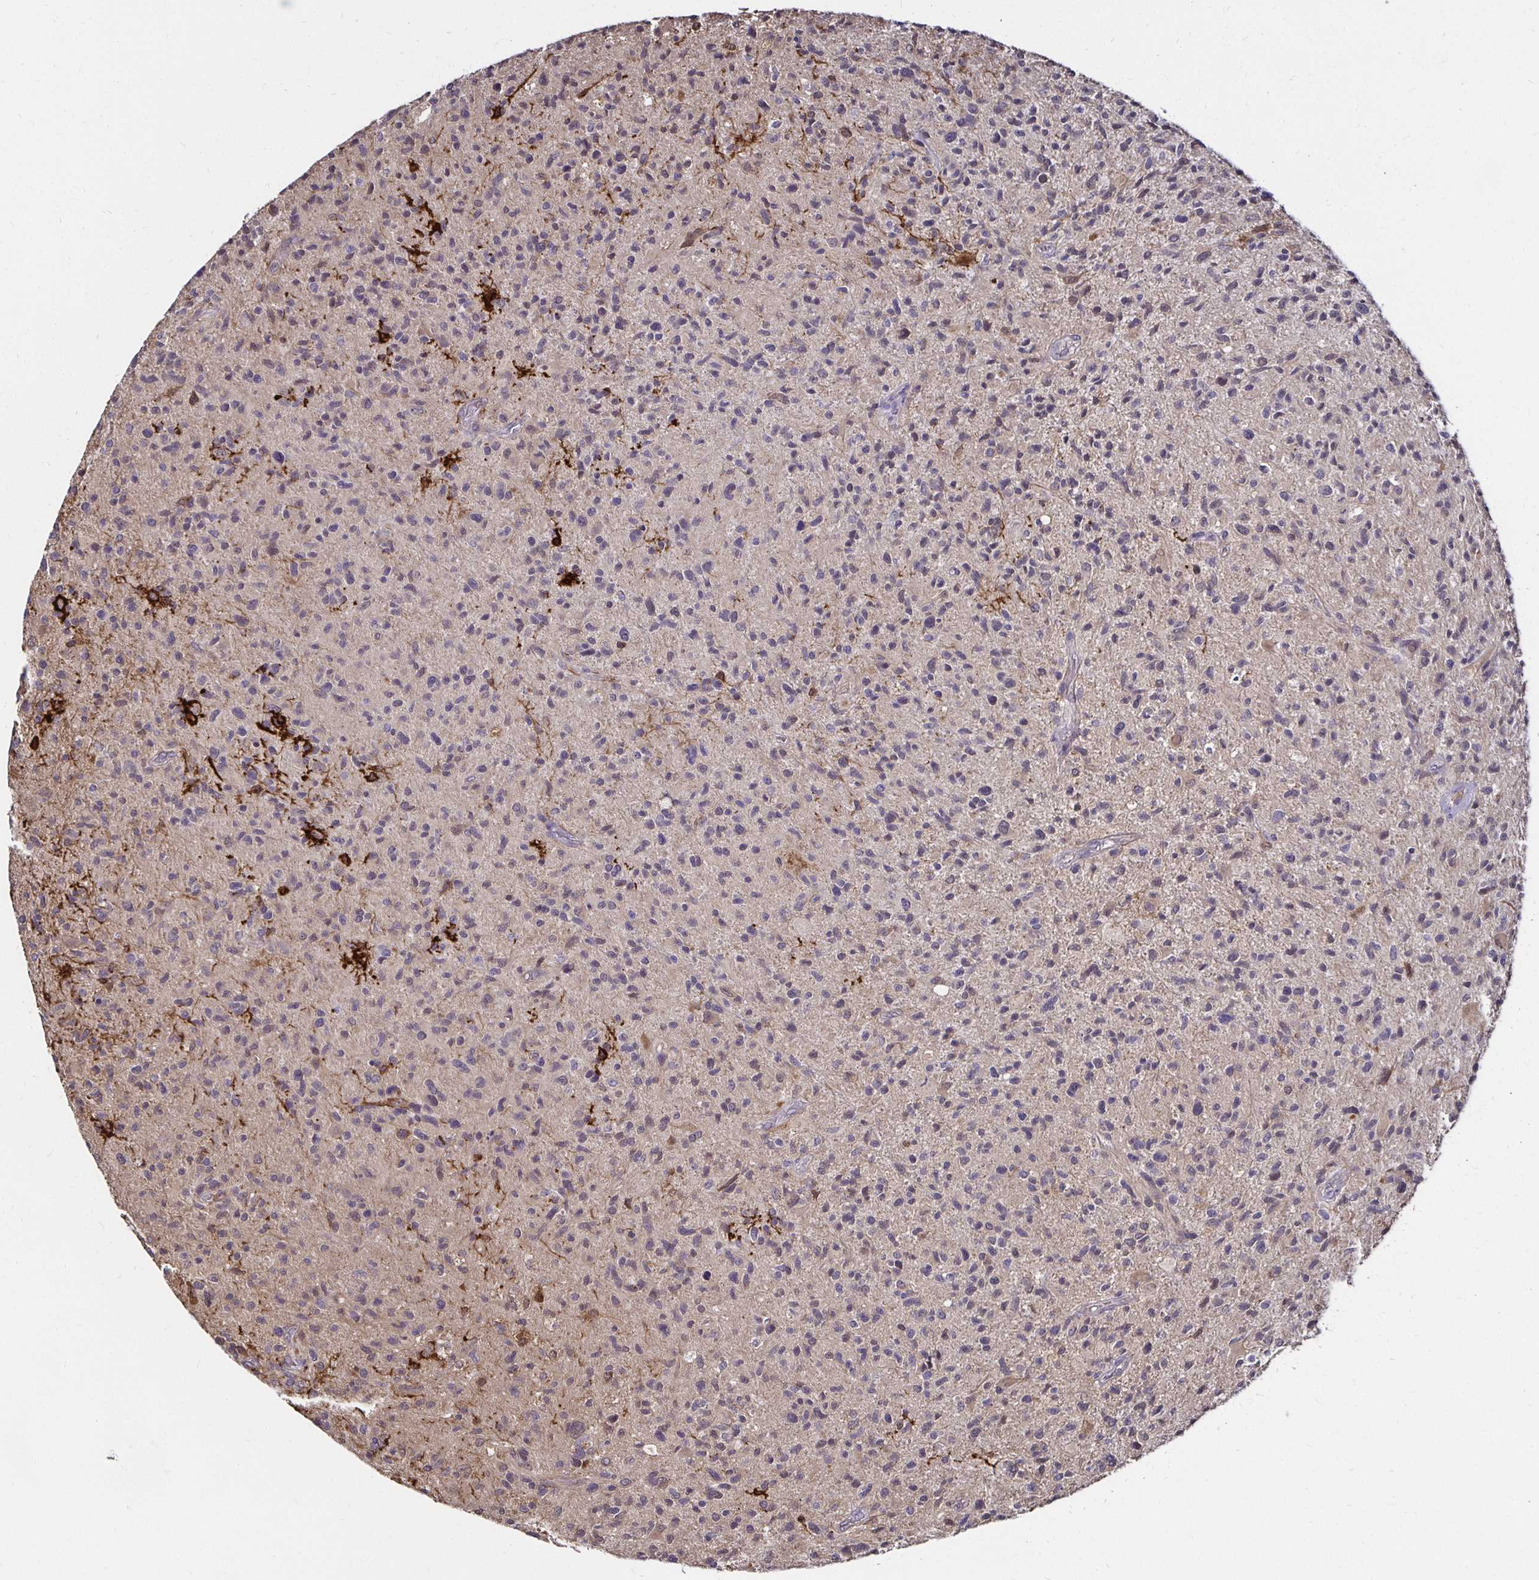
{"staining": {"intensity": "negative", "quantity": "none", "location": "none"}, "tissue": "glioma", "cell_type": "Tumor cells", "image_type": "cancer", "snomed": [{"axis": "morphology", "description": "Glioma, malignant, High grade"}, {"axis": "topography", "description": "Brain"}], "caption": "A histopathology image of human glioma is negative for staining in tumor cells. (Stains: DAB immunohistochemistry with hematoxylin counter stain, Microscopy: brightfield microscopy at high magnification).", "gene": "TXN", "patient": {"sex": "female", "age": 70}}